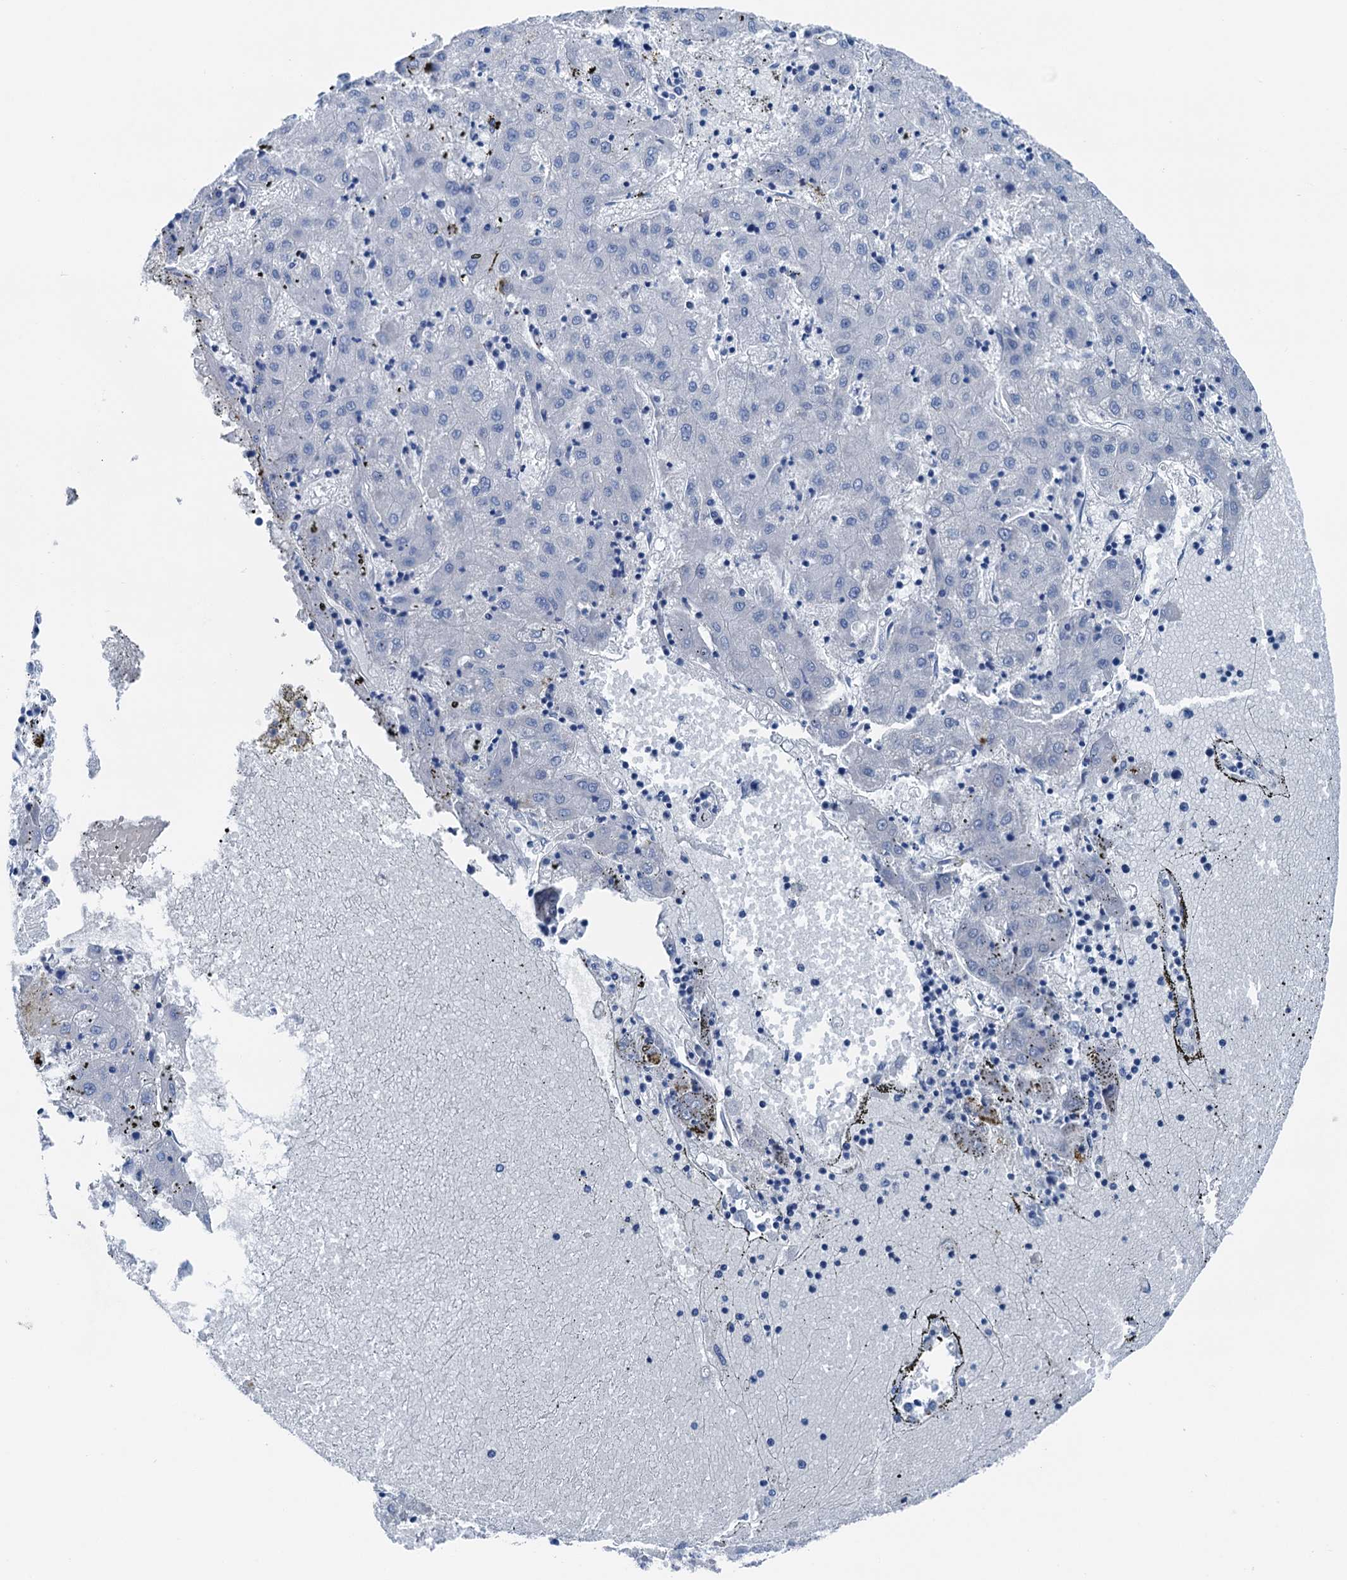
{"staining": {"intensity": "negative", "quantity": "none", "location": "none"}, "tissue": "liver cancer", "cell_type": "Tumor cells", "image_type": "cancer", "snomed": [{"axis": "morphology", "description": "Carcinoma, Hepatocellular, NOS"}, {"axis": "topography", "description": "Liver"}], "caption": "Tumor cells show no significant expression in liver cancer (hepatocellular carcinoma).", "gene": "CBLN3", "patient": {"sex": "male", "age": 72}}